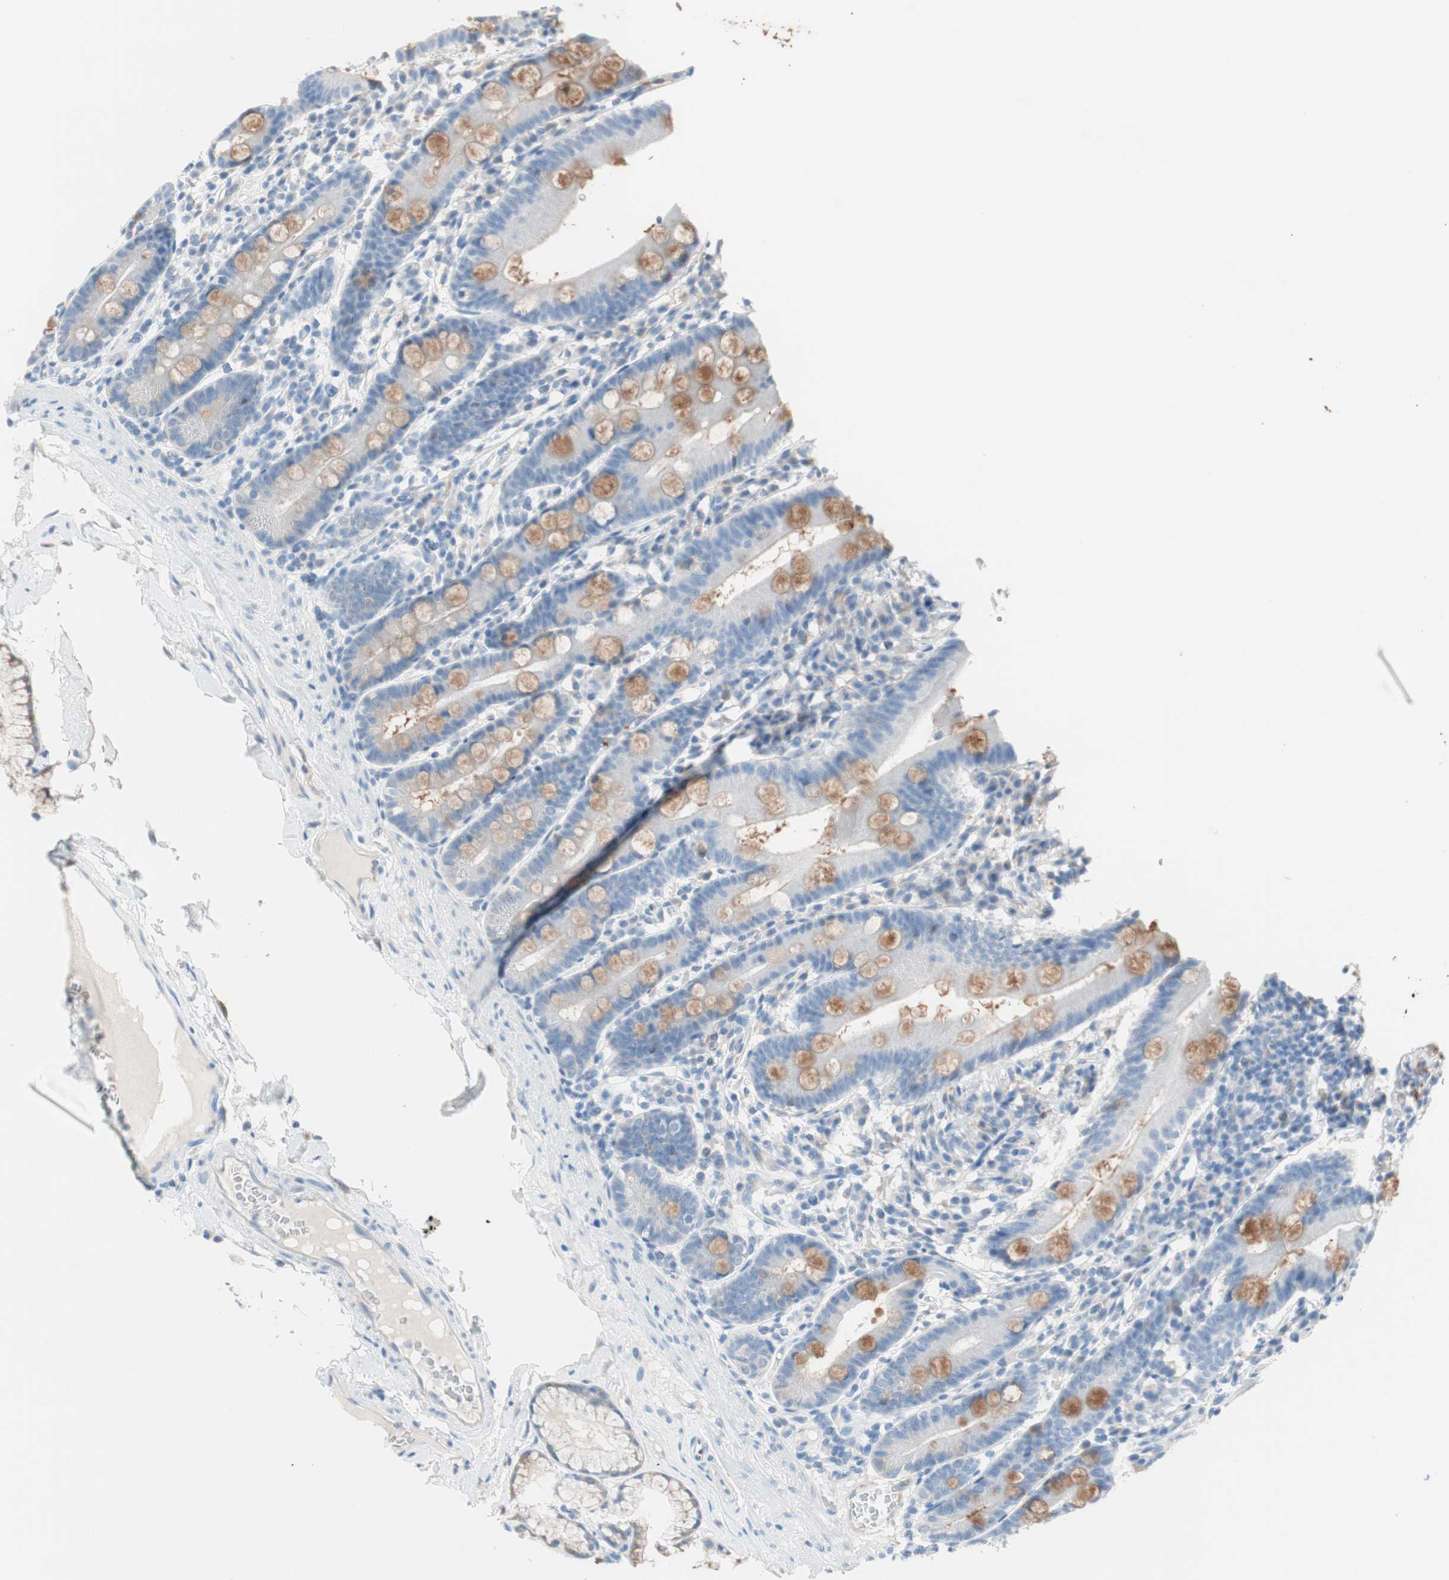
{"staining": {"intensity": "weak", "quantity": "25%-75%", "location": "cytoplasmic/membranous"}, "tissue": "duodenum", "cell_type": "Glandular cells", "image_type": "normal", "snomed": [{"axis": "morphology", "description": "Normal tissue, NOS"}, {"axis": "topography", "description": "Duodenum"}], "caption": "High-magnification brightfield microscopy of benign duodenum stained with DAB (brown) and counterstained with hematoxylin (blue). glandular cells exhibit weak cytoplasmic/membranous expression is seen in approximately25%-75% of cells.", "gene": "GLUL", "patient": {"sex": "male", "age": 50}}